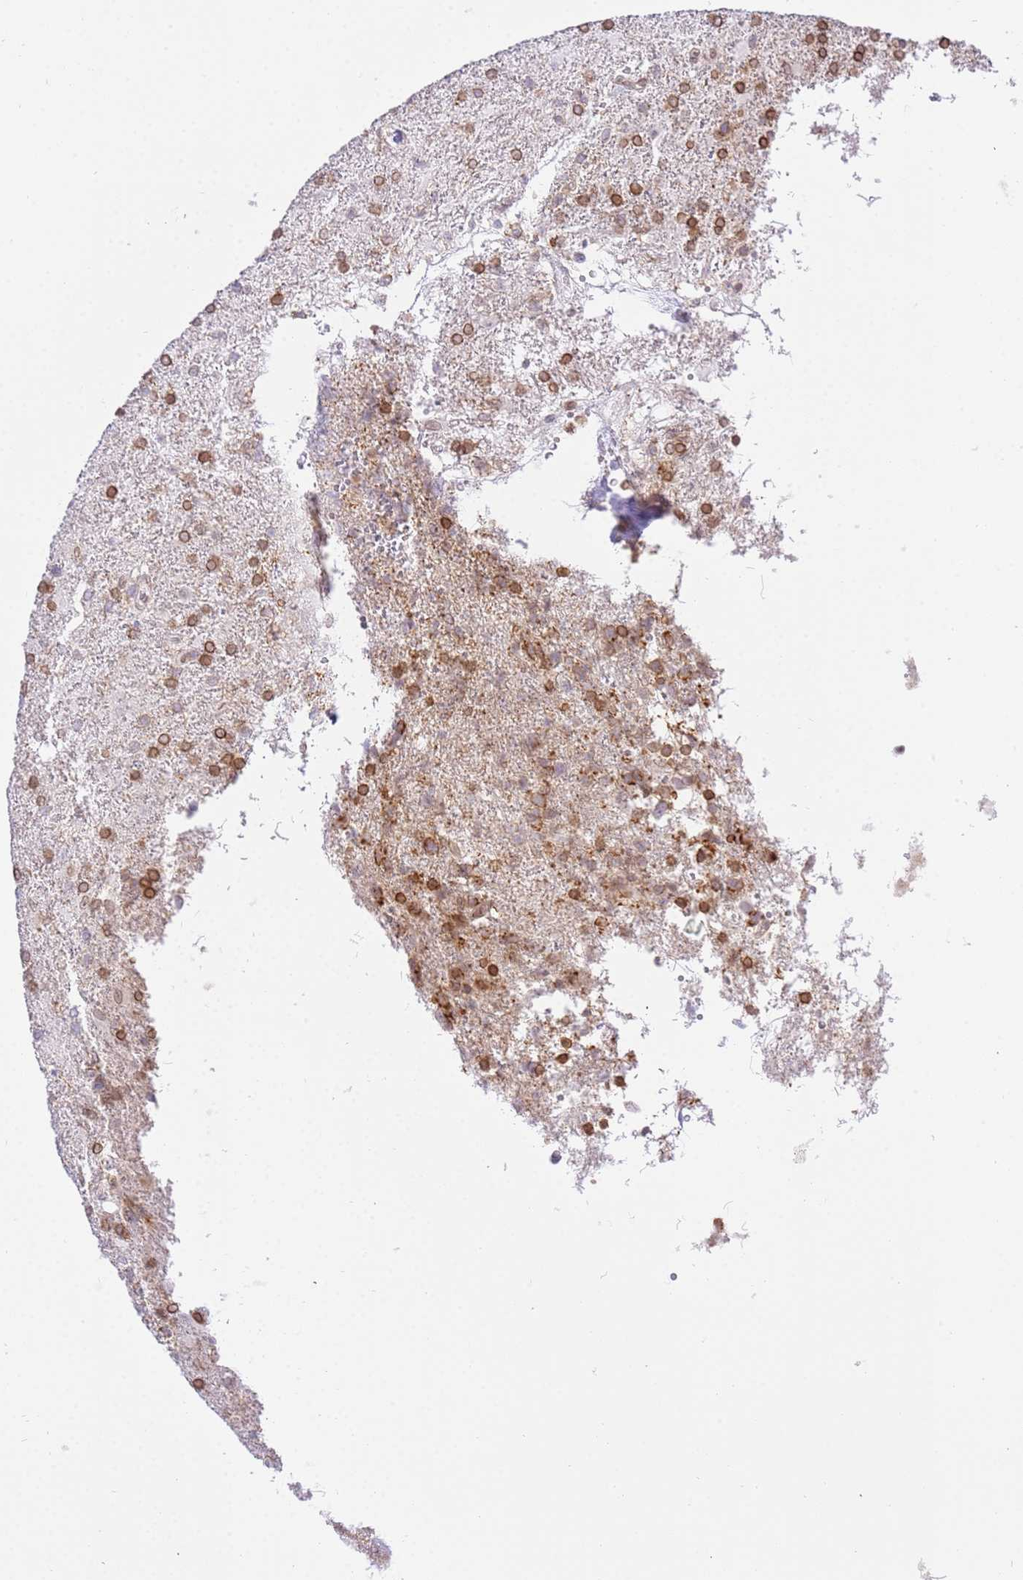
{"staining": {"intensity": "moderate", "quantity": "25%-75%", "location": "cytoplasmic/membranous,nuclear"}, "tissue": "glioma", "cell_type": "Tumor cells", "image_type": "cancer", "snomed": [{"axis": "morphology", "description": "Glioma, malignant, High grade"}, {"axis": "topography", "description": "Brain"}], "caption": "A brown stain labels moderate cytoplasmic/membranous and nuclear positivity of a protein in human malignant glioma (high-grade) tumor cells.", "gene": "TRIM37", "patient": {"sex": "male", "age": 56}}